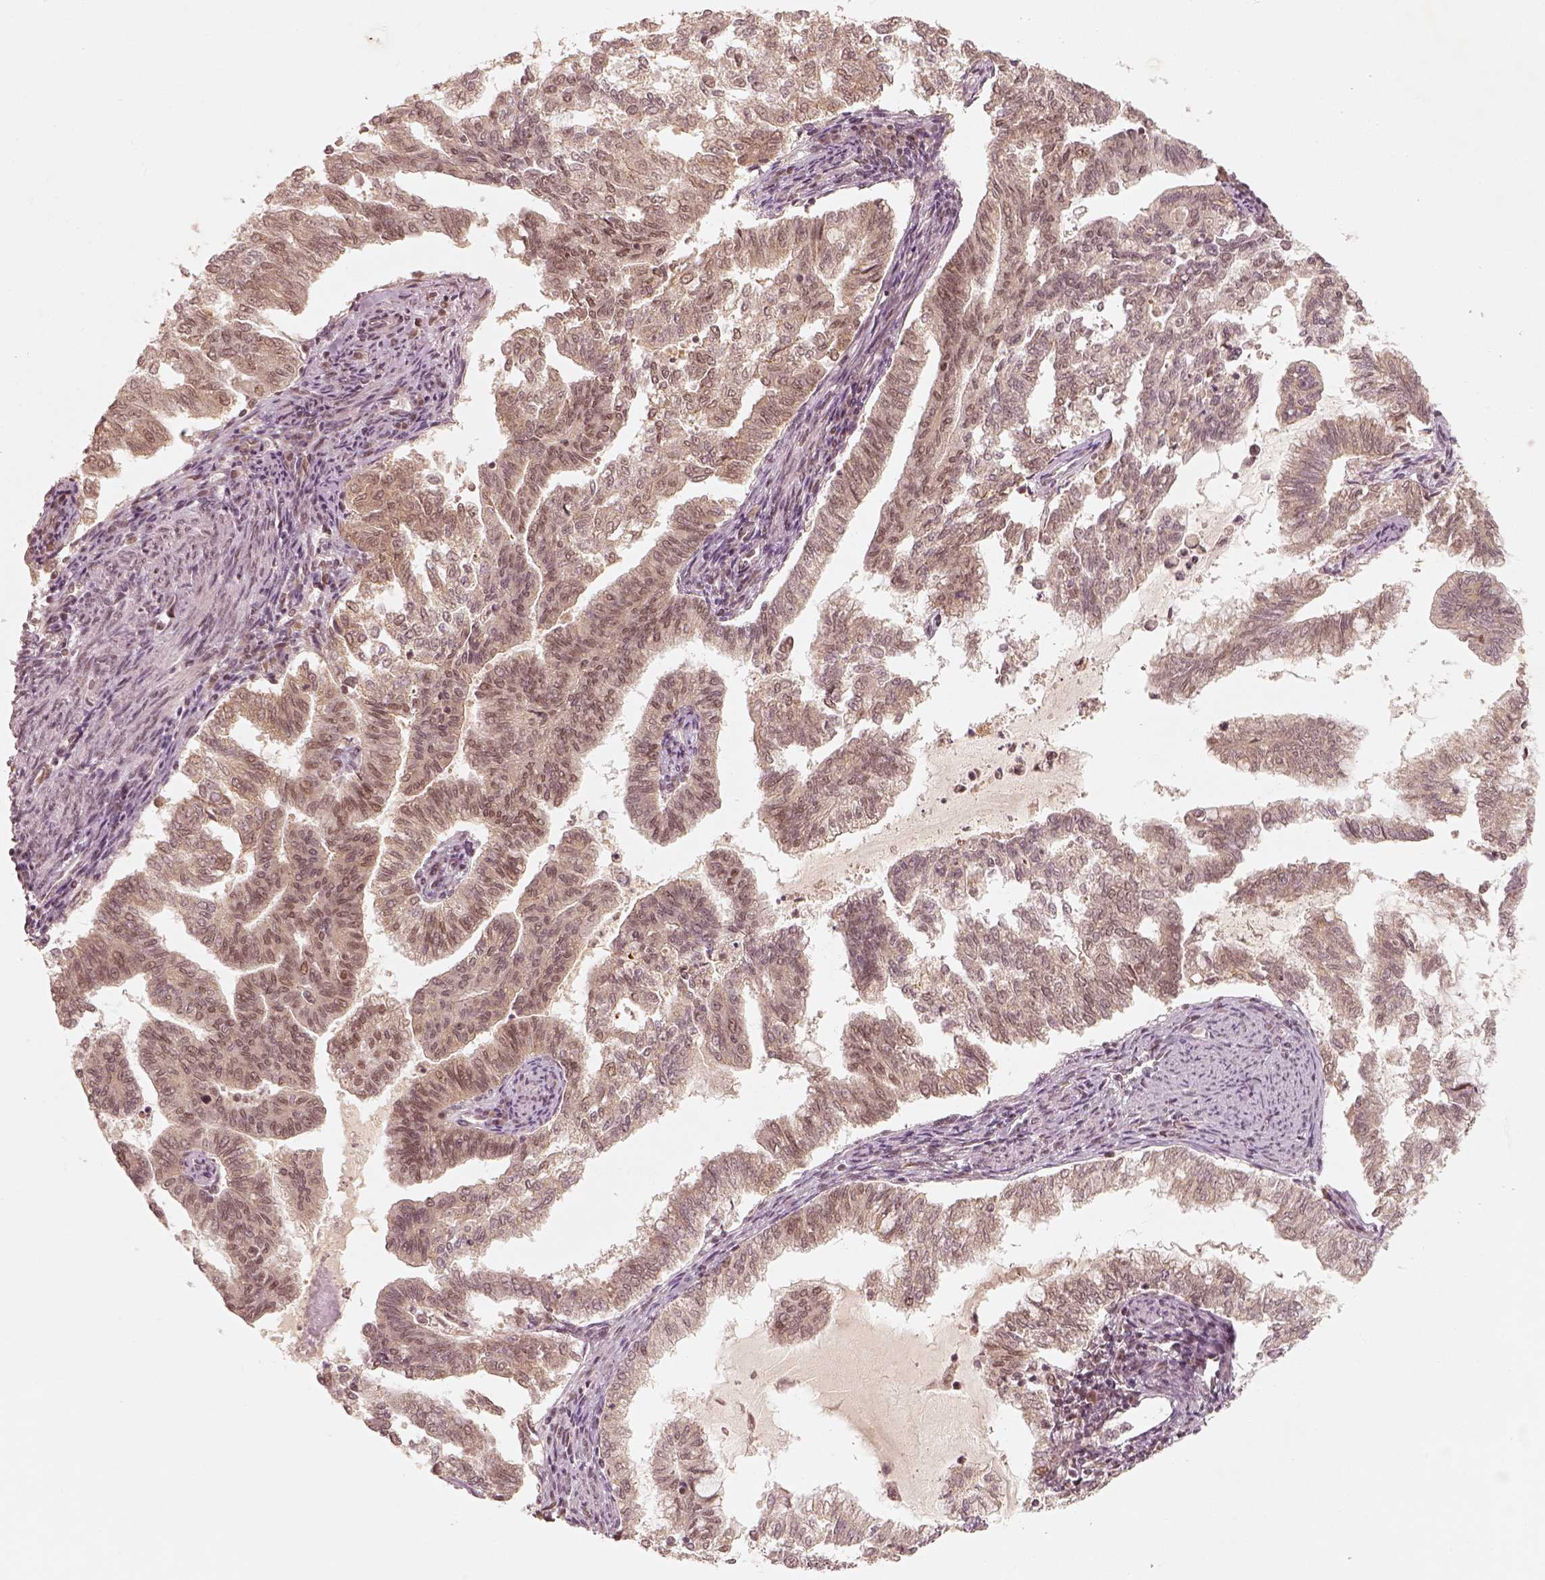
{"staining": {"intensity": "weak", "quantity": "<25%", "location": "nuclear"}, "tissue": "endometrial cancer", "cell_type": "Tumor cells", "image_type": "cancer", "snomed": [{"axis": "morphology", "description": "Adenocarcinoma, NOS"}, {"axis": "topography", "description": "Endometrium"}], "caption": "Immunohistochemistry of adenocarcinoma (endometrial) displays no staining in tumor cells. The staining is performed using DAB brown chromogen with nuclei counter-stained in using hematoxylin.", "gene": "GMEB2", "patient": {"sex": "female", "age": 79}}